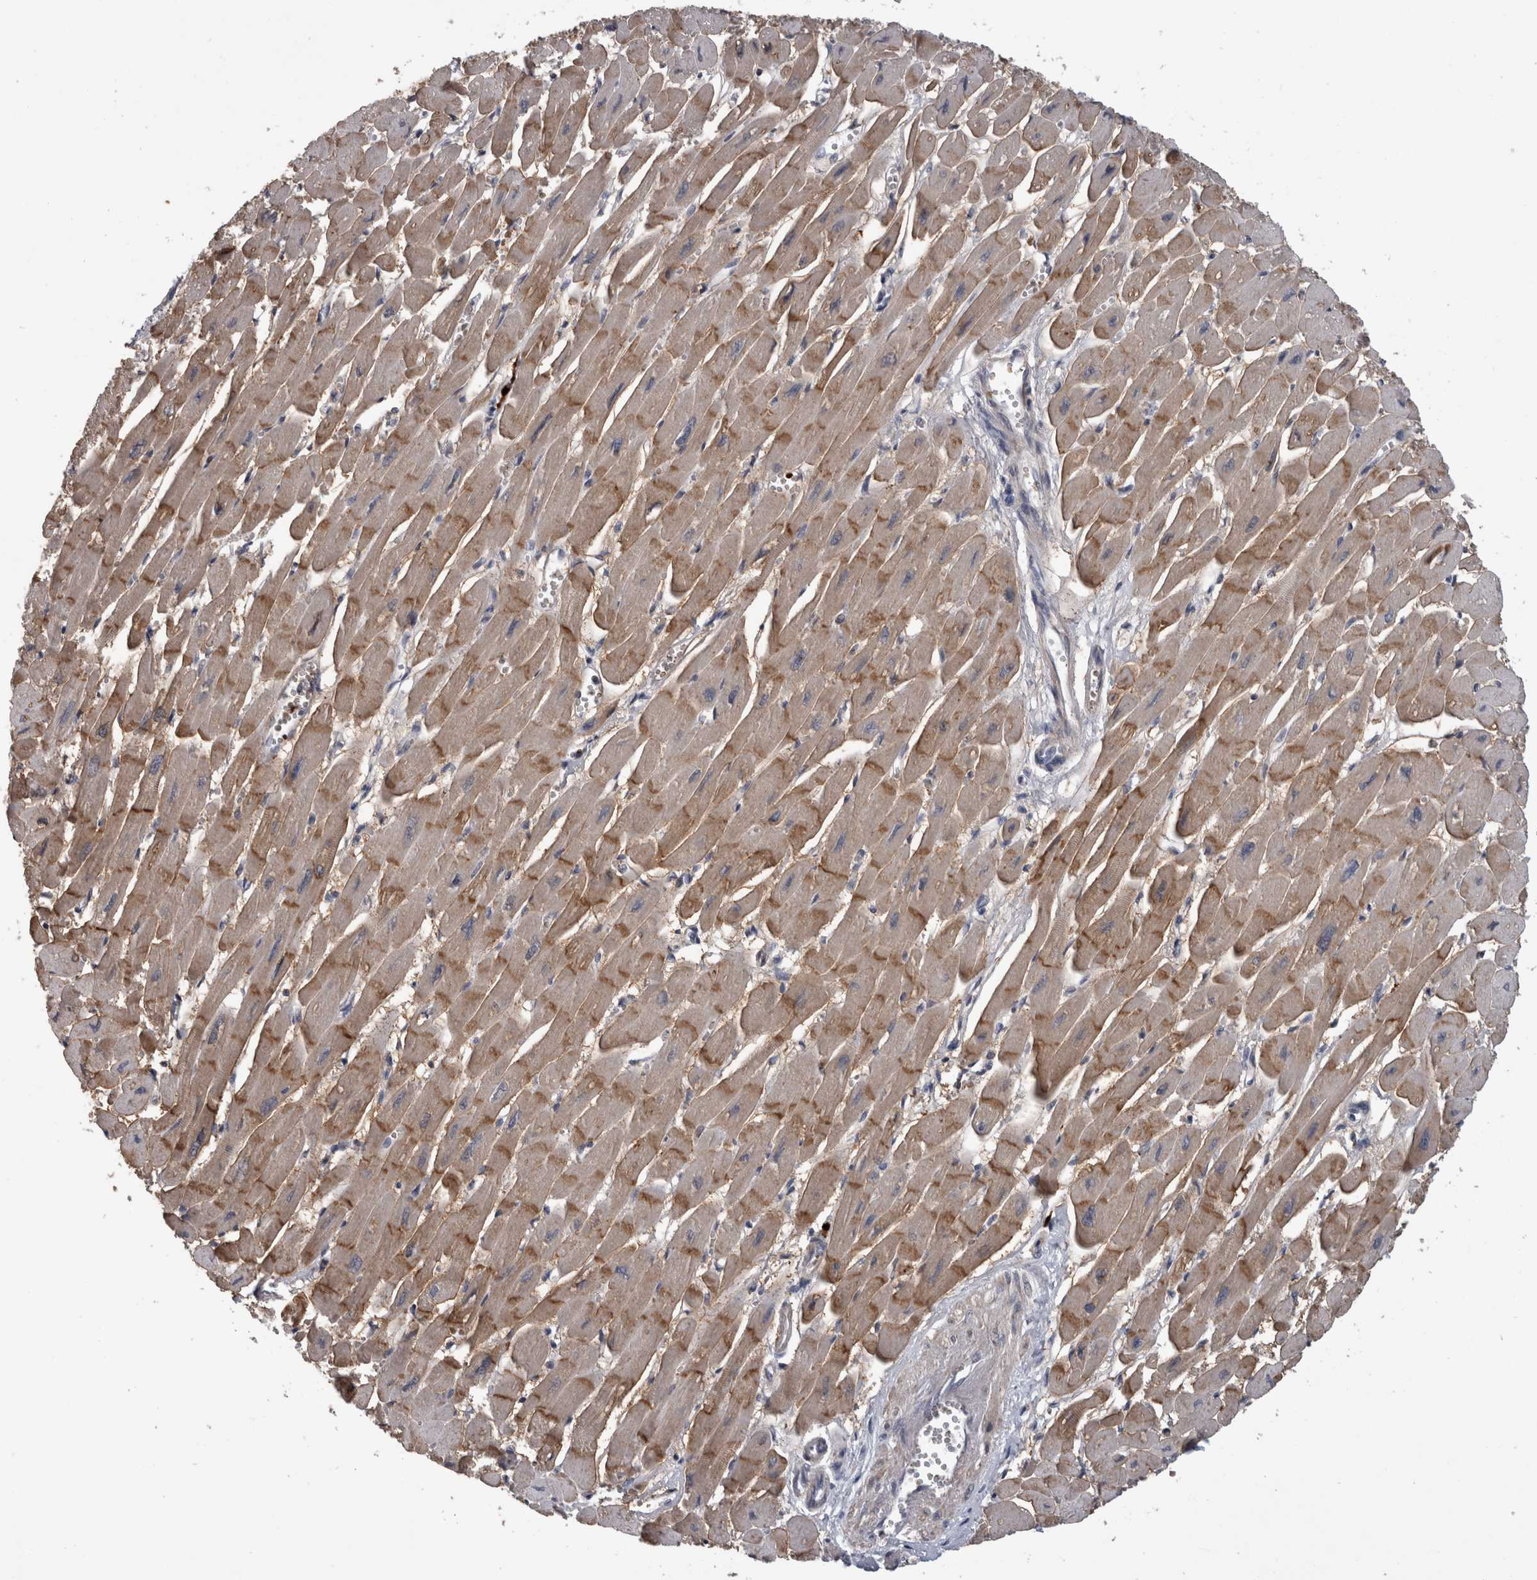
{"staining": {"intensity": "moderate", "quantity": ">75%", "location": "cytoplasmic/membranous"}, "tissue": "heart muscle", "cell_type": "Cardiomyocytes", "image_type": "normal", "snomed": [{"axis": "morphology", "description": "Normal tissue, NOS"}, {"axis": "topography", "description": "Heart"}], "caption": "This micrograph reveals IHC staining of normal human heart muscle, with medium moderate cytoplasmic/membranous expression in approximately >75% of cardiomyocytes.", "gene": "PEBP4", "patient": {"sex": "female", "age": 54}}